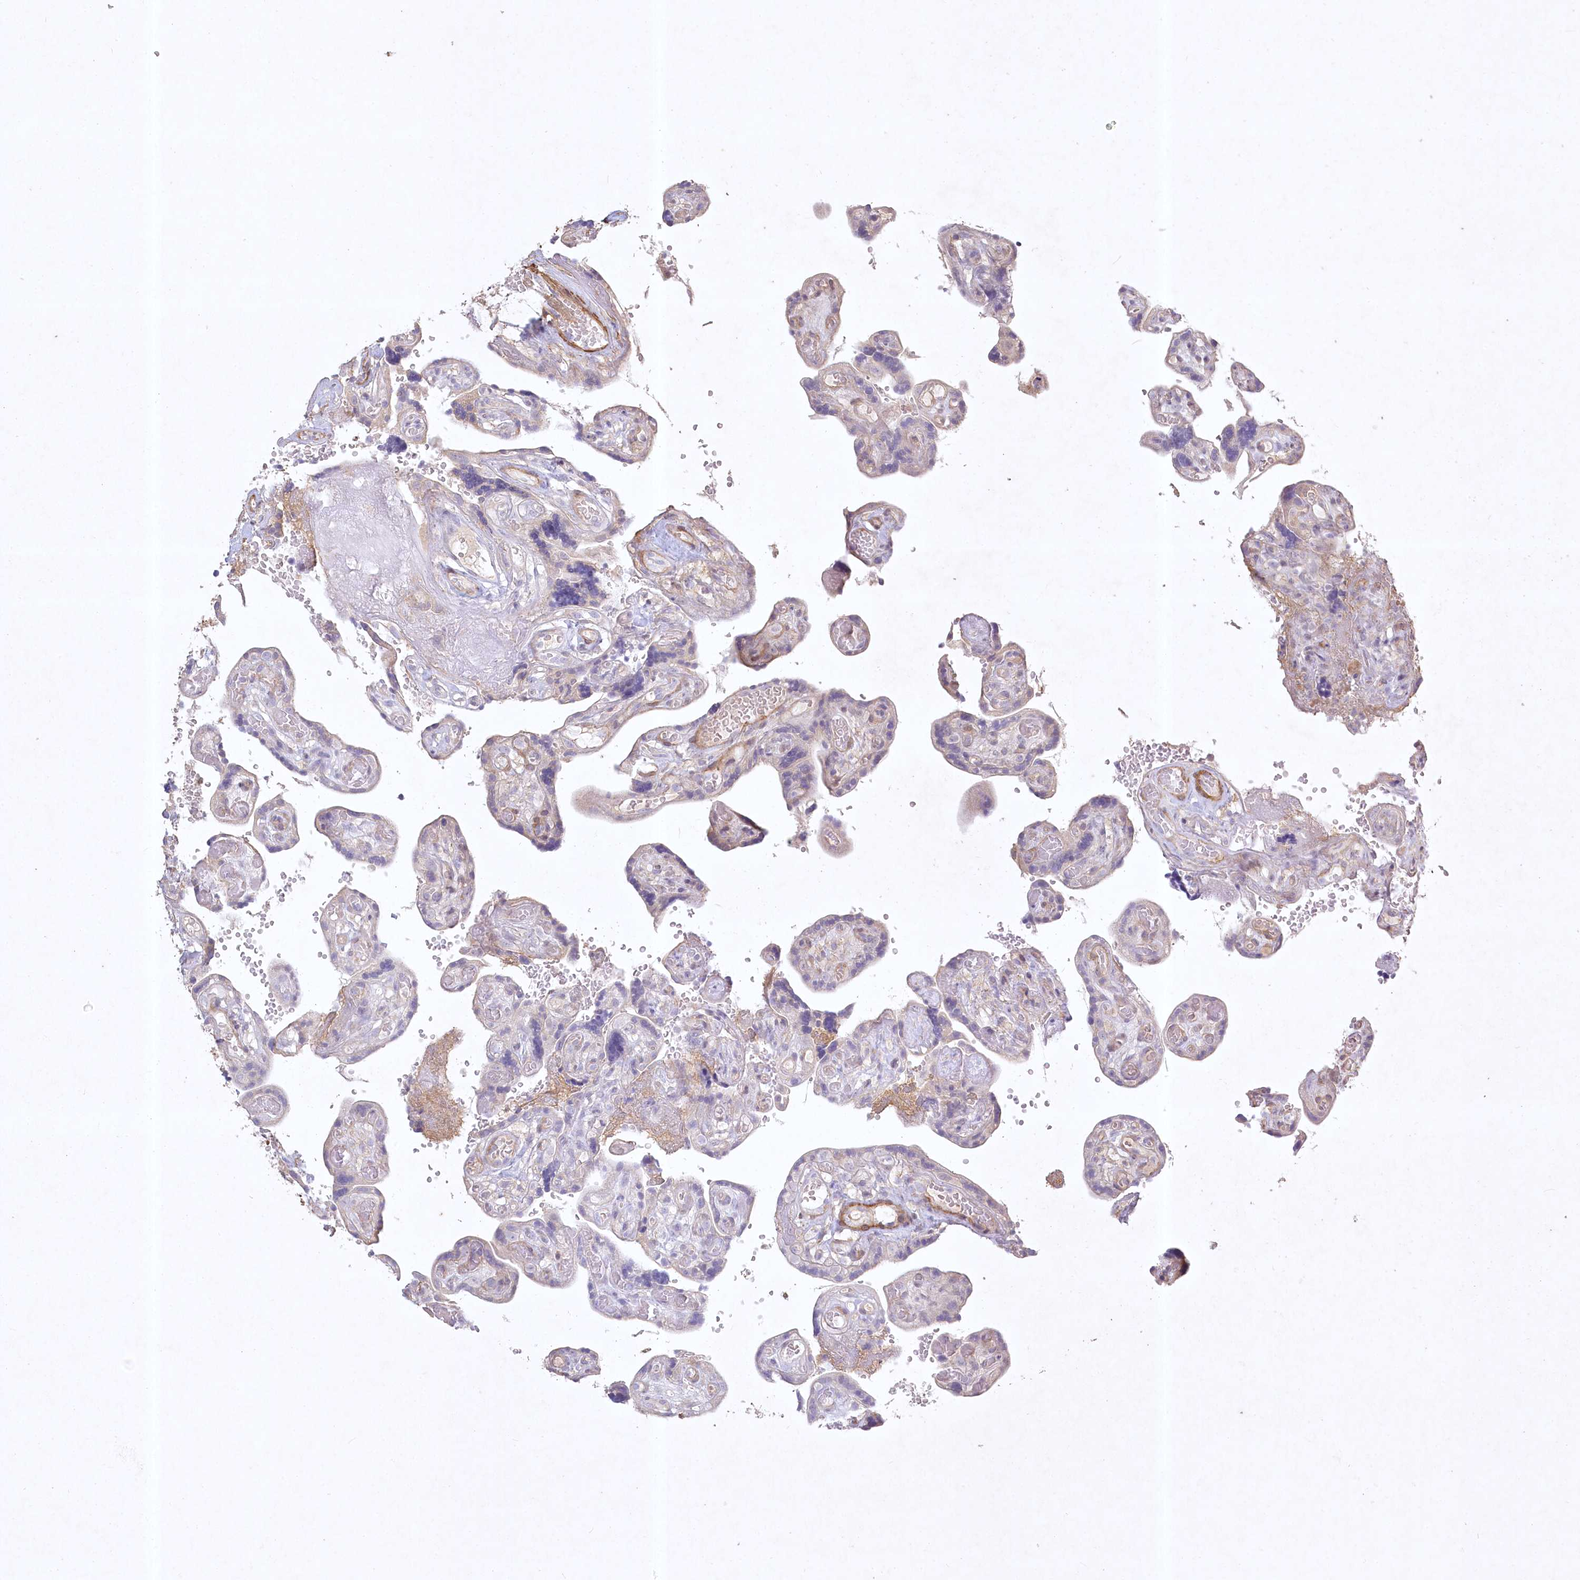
{"staining": {"intensity": "moderate", "quantity": ">75%", "location": "cytoplasmic/membranous"}, "tissue": "placenta", "cell_type": "Decidual cells", "image_type": "normal", "snomed": [{"axis": "morphology", "description": "Normal tissue, NOS"}, {"axis": "topography", "description": "Placenta"}], "caption": "Decidual cells demonstrate medium levels of moderate cytoplasmic/membranous positivity in about >75% of cells in normal human placenta. (Stains: DAB (3,3'-diaminobenzidine) in brown, nuclei in blue, Microscopy: brightfield microscopy at high magnification).", "gene": "INPP4B", "patient": {"sex": "female", "age": 30}}